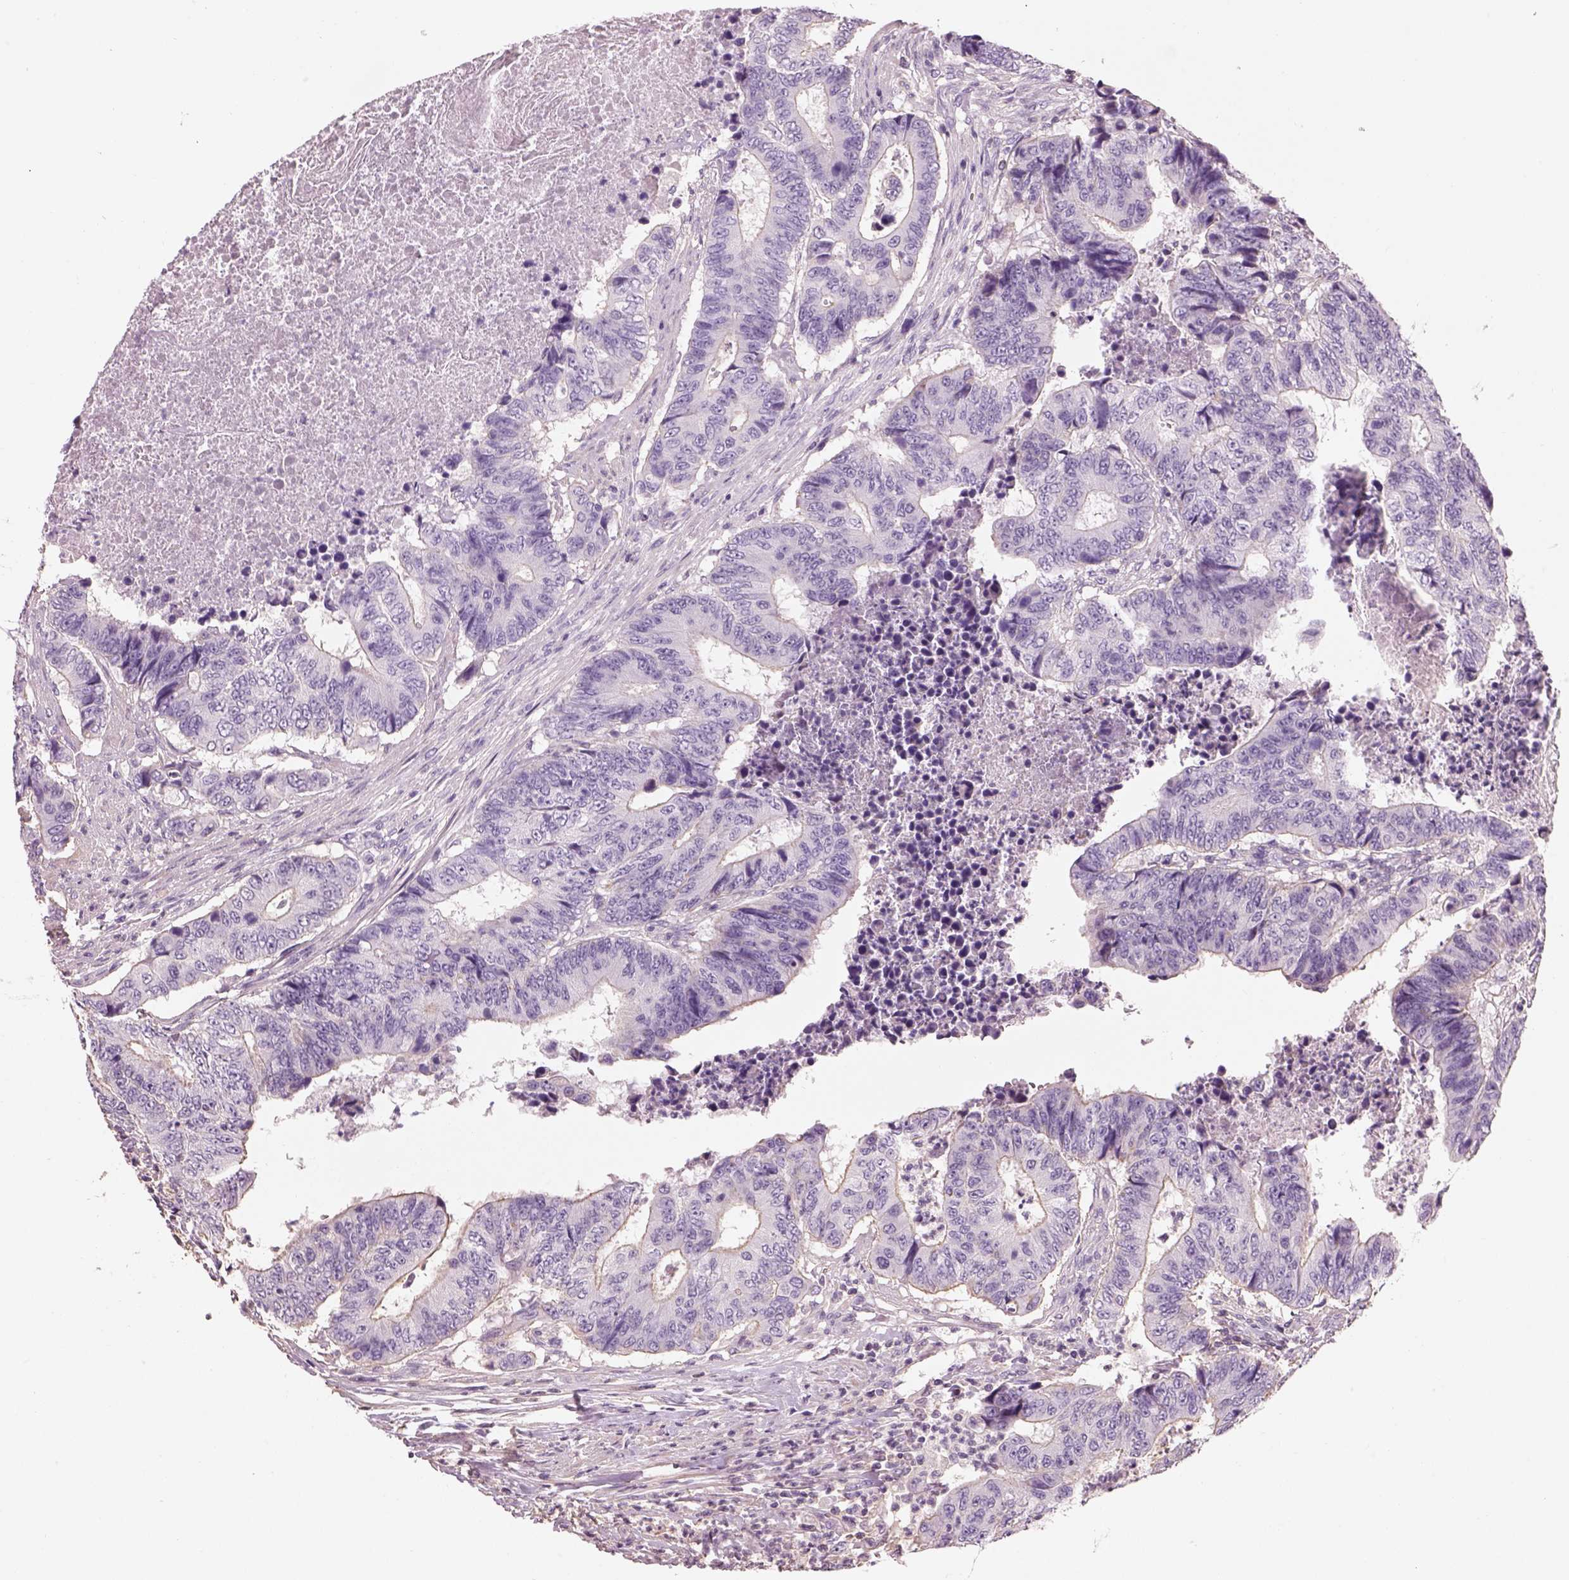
{"staining": {"intensity": "negative", "quantity": "none", "location": "none"}, "tissue": "colorectal cancer", "cell_type": "Tumor cells", "image_type": "cancer", "snomed": [{"axis": "morphology", "description": "Adenocarcinoma, NOS"}, {"axis": "topography", "description": "Colon"}], "caption": "DAB immunohistochemical staining of human colorectal adenocarcinoma reveals no significant expression in tumor cells.", "gene": "OTUD6A", "patient": {"sex": "female", "age": 48}}